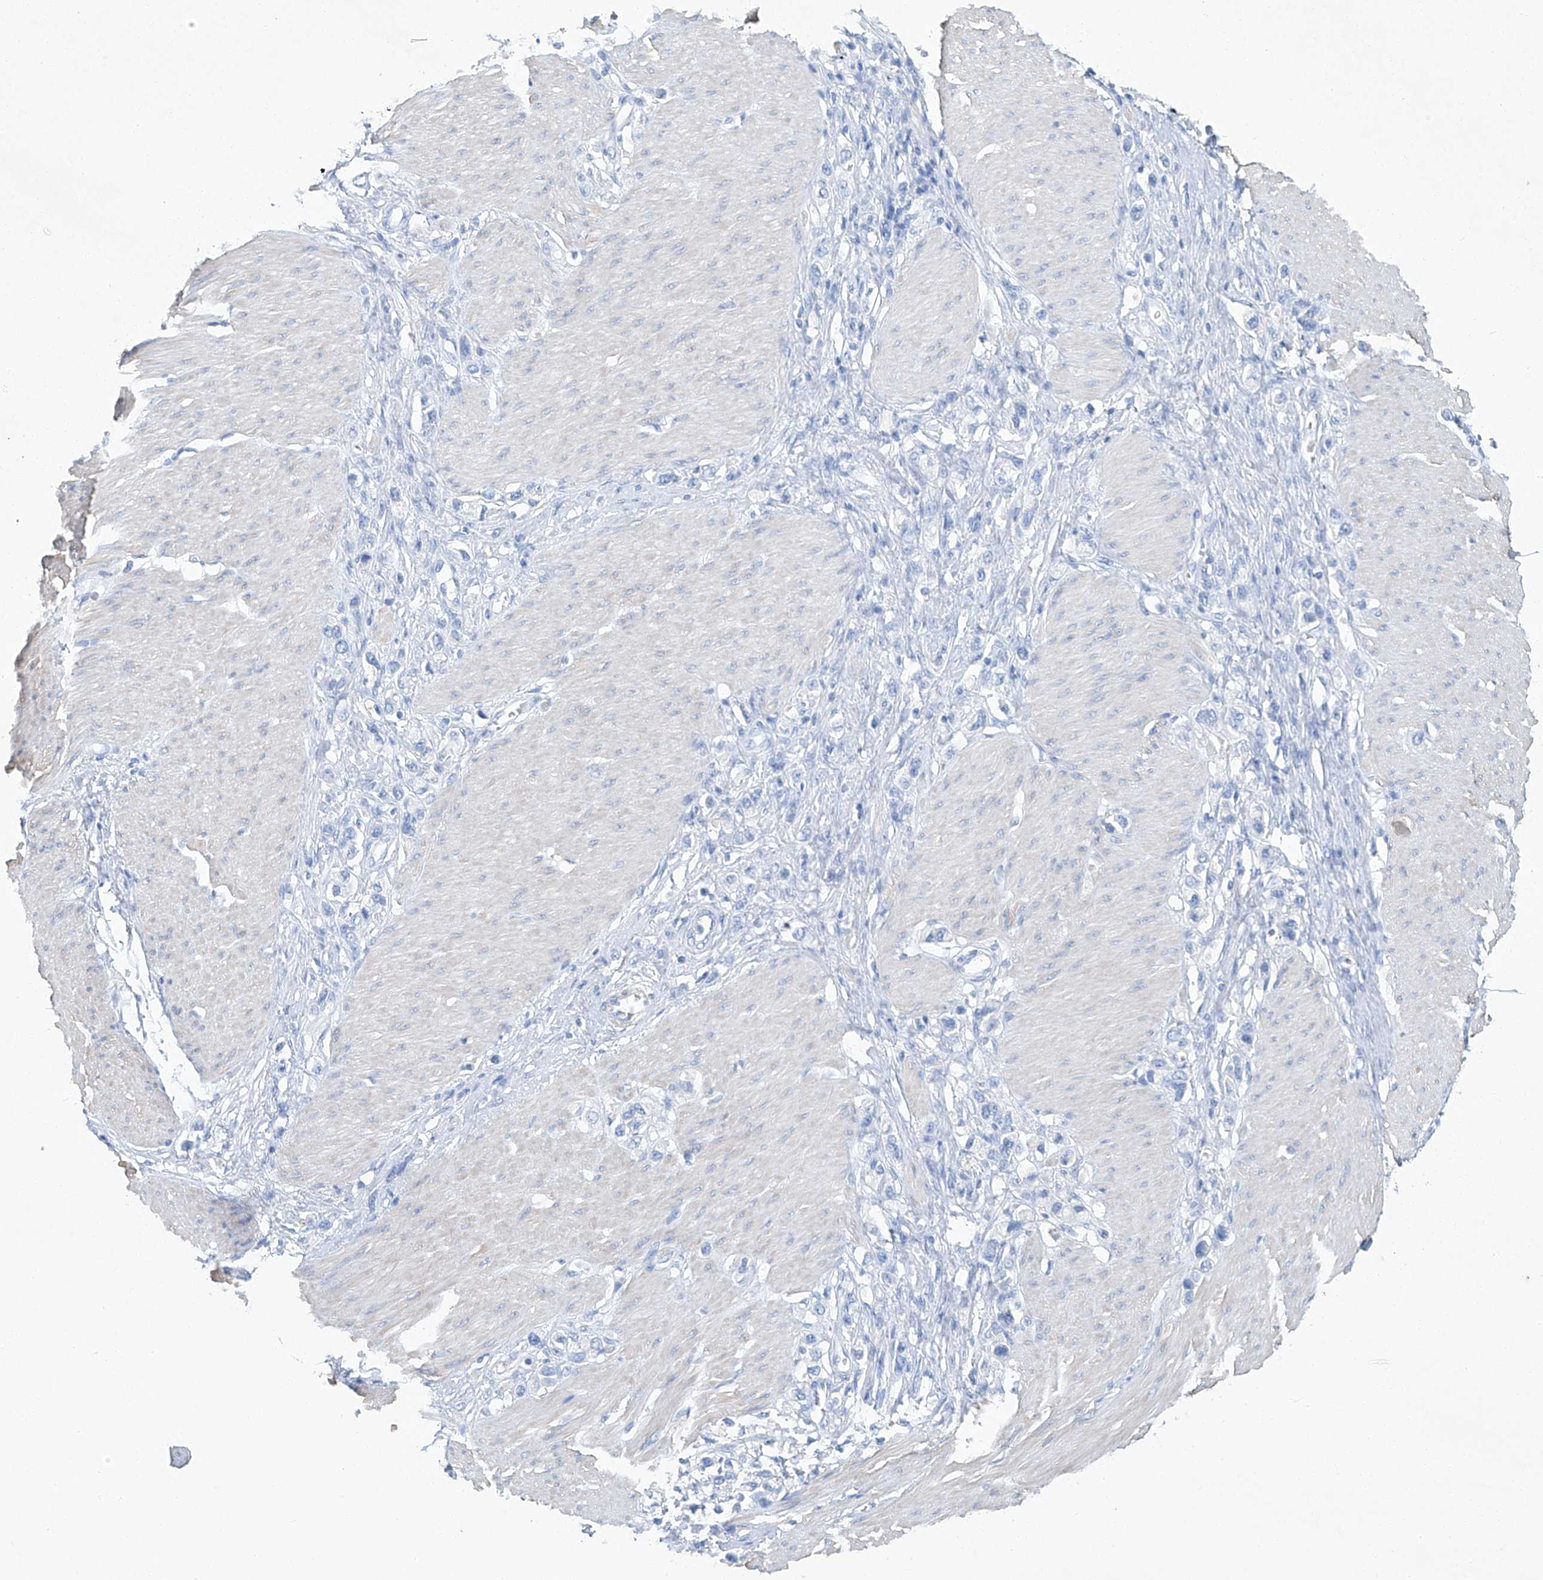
{"staining": {"intensity": "negative", "quantity": "none", "location": "none"}, "tissue": "stomach cancer", "cell_type": "Tumor cells", "image_type": "cancer", "snomed": [{"axis": "morphology", "description": "Normal tissue, NOS"}, {"axis": "morphology", "description": "Adenocarcinoma, NOS"}, {"axis": "topography", "description": "Stomach, upper"}, {"axis": "topography", "description": "Stomach"}], "caption": "Immunohistochemistry (IHC) micrograph of neoplastic tissue: adenocarcinoma (stomach) stained with DAB (3,3'-diaminobenzidine) exhibits no significant protein positivity in tumor cells.", "gene": "C1orf87", "patient": {"sex": "female", "age": 65}}